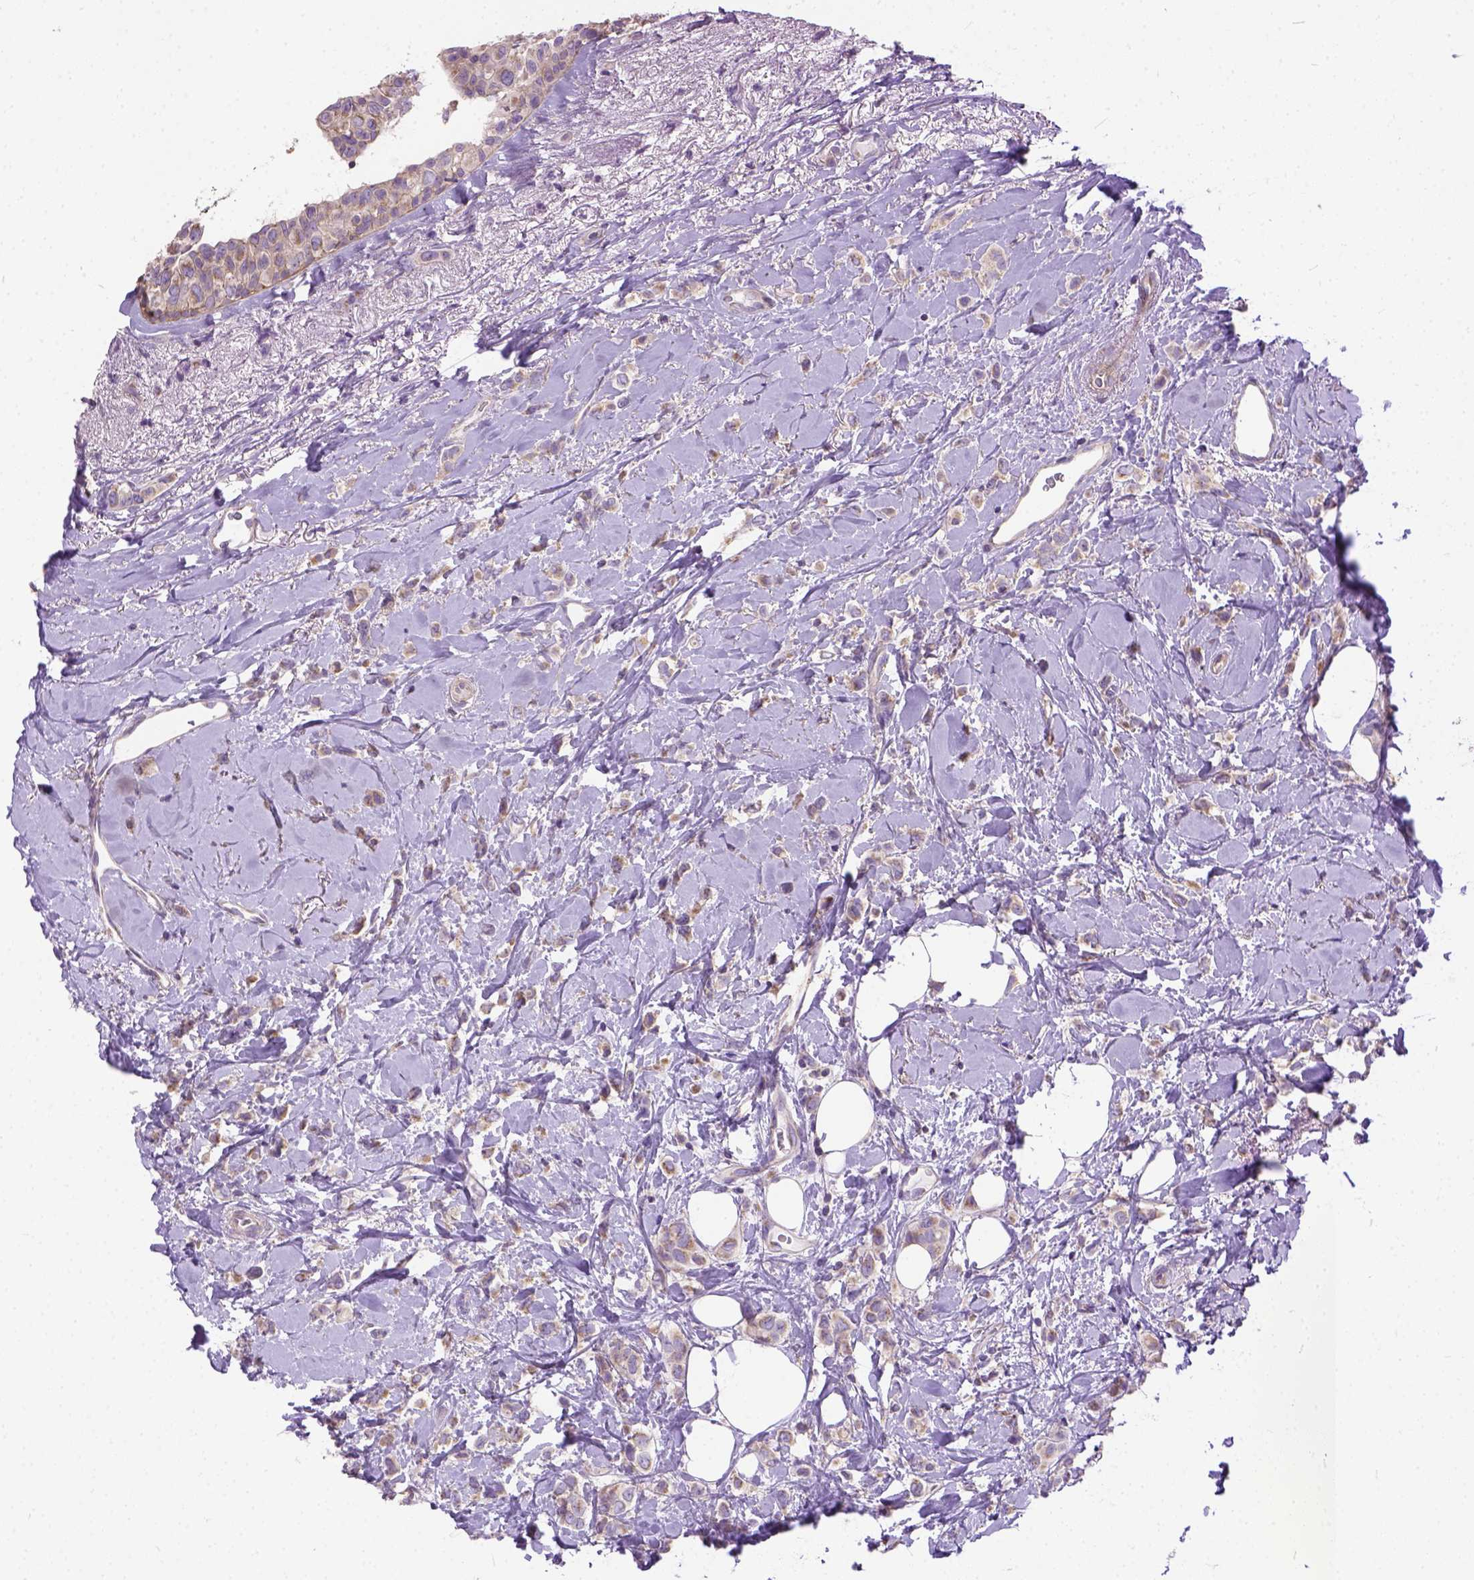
{"staining": {"intensity": "weak", "quantity": ">75%", "location": "cytoplasmic/membranous"}, "tissue": "breast cancer", "cell_type": "Tumor cells", "image_type": "cancer", "snomed": [{"axis": "morphology", "description": "Lobular carcinoma"}, {"axis": "topography", "description": "Breast"}], "caption": "Approximately >75% of tumor cells in breast lobular carcinoma display weak cytoplasmic/membranous protein staining as visualized by brown immunohistochemical staining.", "gene": "BANF2", "patient": {"sex": "female", "age": 66}}